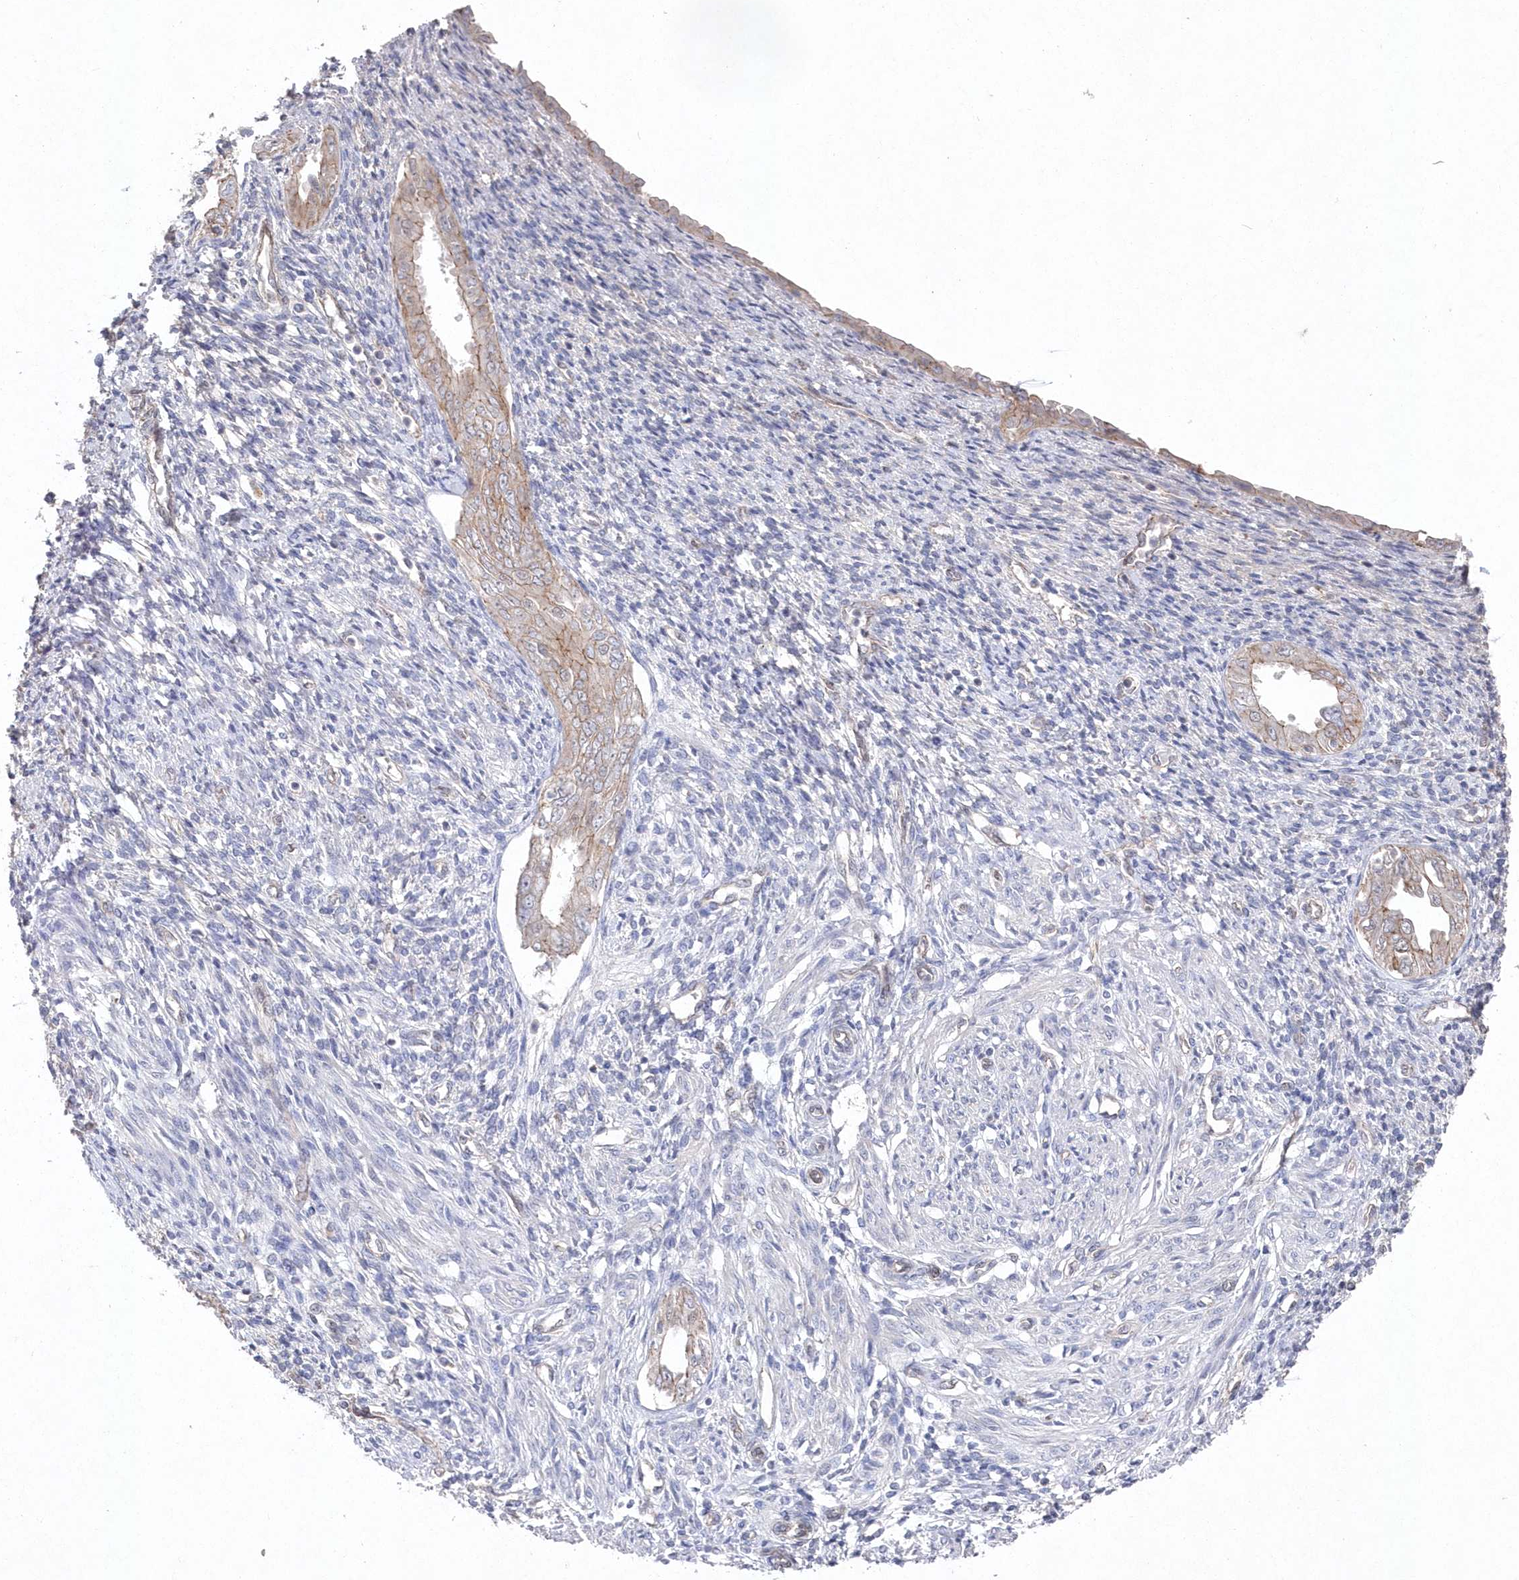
{"staining": {"intensity": "negative", "quantity": "none", "location": "none"}, "tissue": "endometrium", "cell_type": "Cells in endometrial stroma", "image_type": "normal", "snomed": [{"axis": "morphology", "description": "Normal tissue, NOS"}, {"axis": "topography", "description": "Endometrium"}], "caption": "High power microscopy histopathology image of an immunohistochemistry (IHC) micrograph of unremarkable endometrium, revealing no significant staining in cells in endometrial stroma. The staining is performed using DAB (3,3'-diaminobenzidine) brown chromogen with nuclei counter-stained in using hematoxylin.", "gene": "VSIG2", "patient": {"sex": "female", "age": 66}}